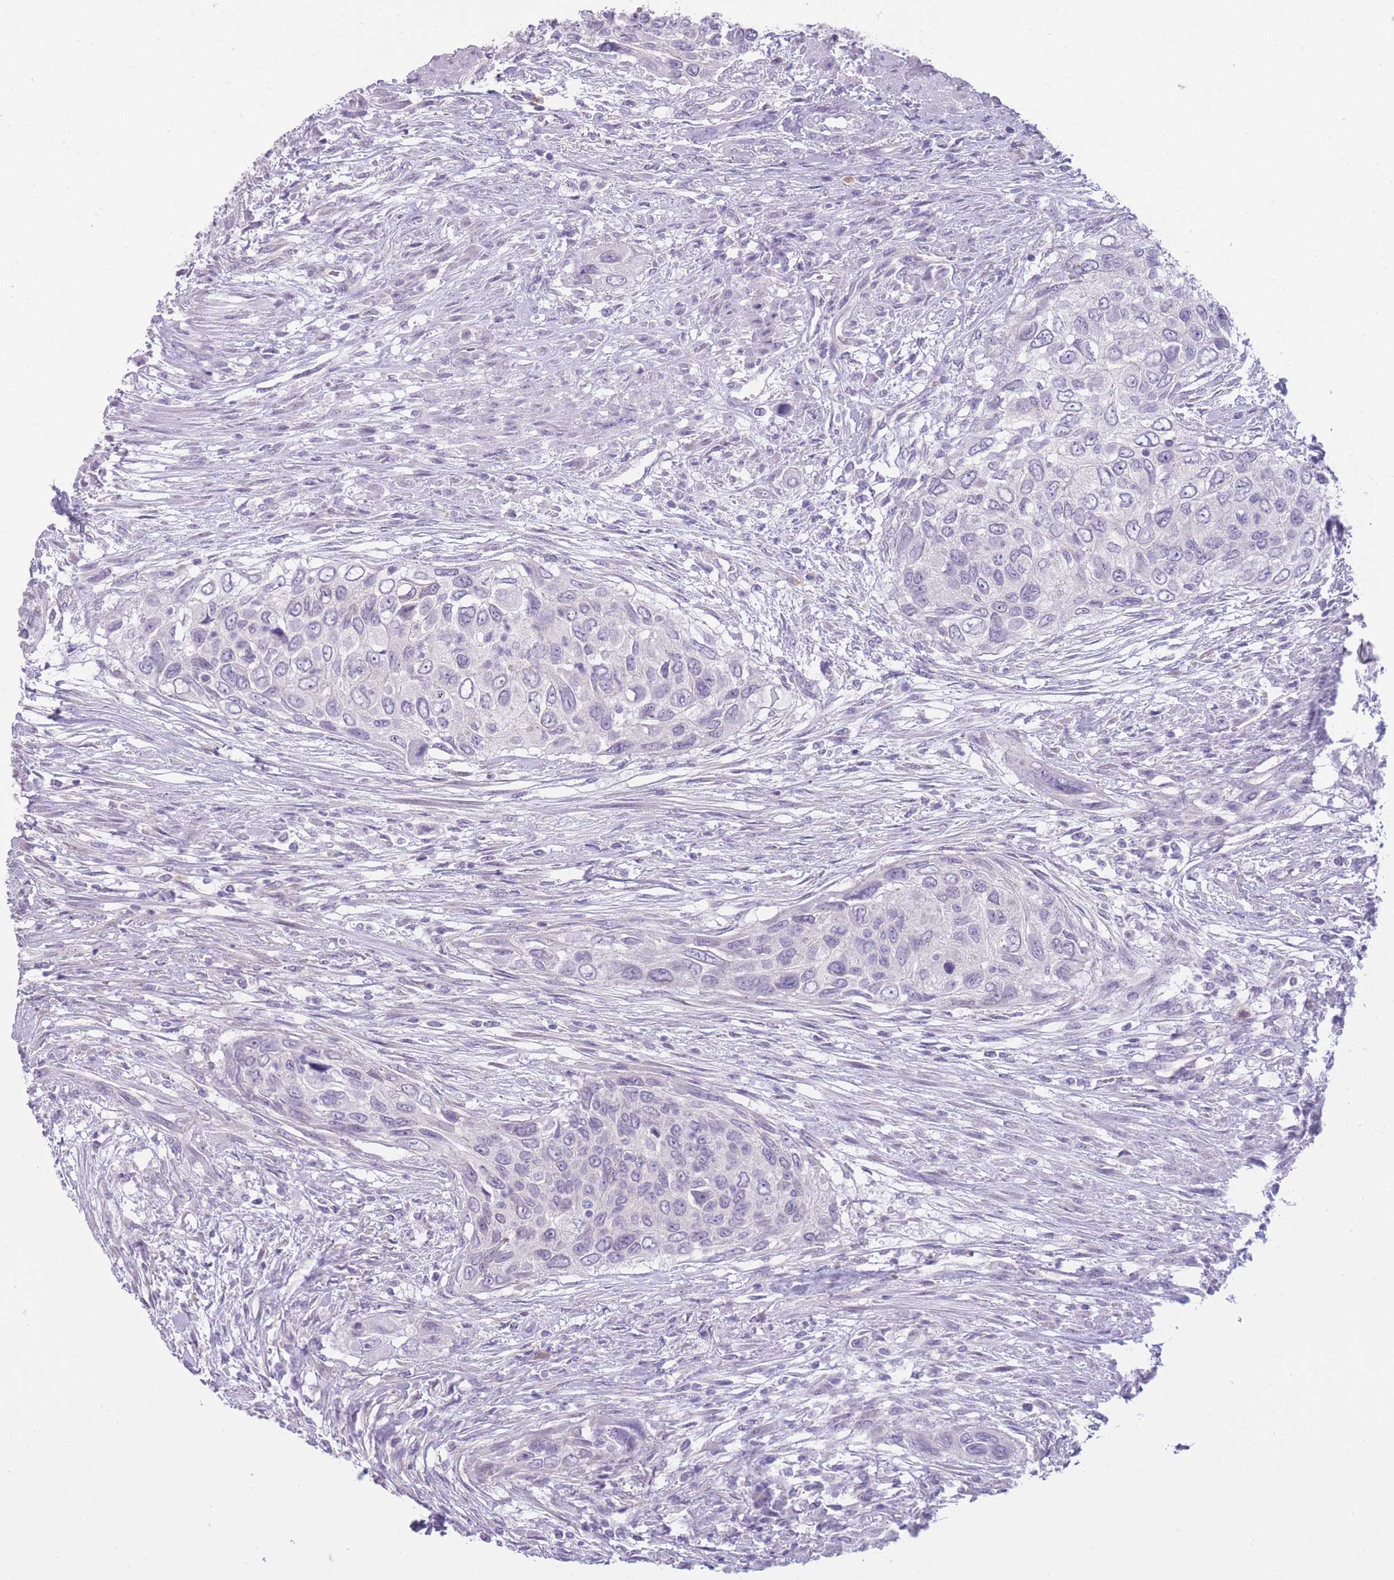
{"staining": {"intensity": "negative", "quantity": "none", "location": "none"}, "tissue": "urothelial cancer", "cell_type": "Tumor cells", "image_type": "cancer", "snomed": [{"axis": "morphology", "description": "Urothelial carcinoma, High grade"}, {"axis": "topography", "description": "Urinary bladder"}], "caption": "Tumor cells are negative for protein expression in human high-grade urothelial carcinoma. (DAB IHC visualized using brightfield microscopy, high magnification).", "gene": "DCANP1", "patient": {"sex": "female", "age": 60}}